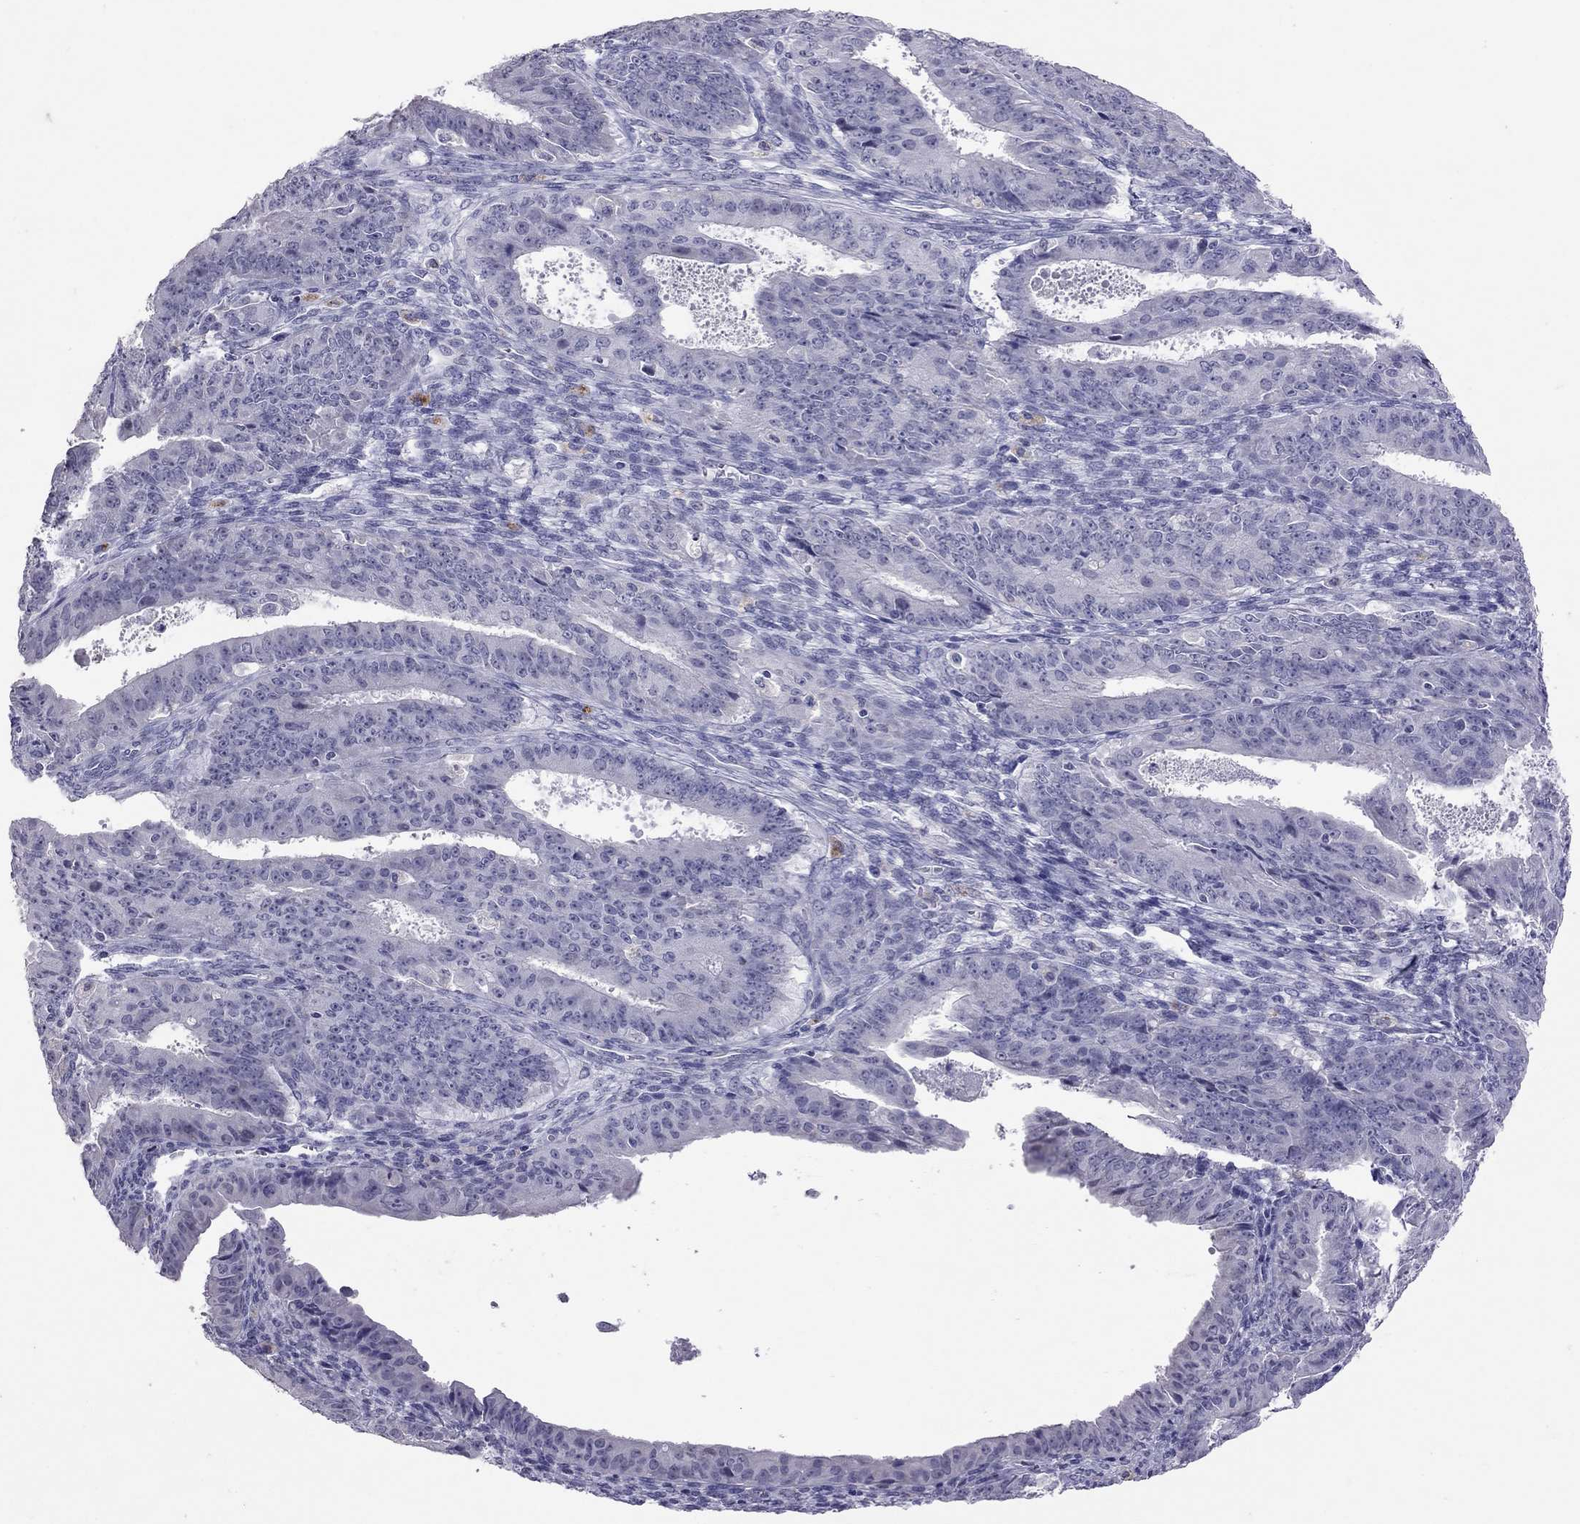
{"staining": {"intensity": "negative", "quantity": "none", "location": "none"}, "tissue": "ovarian cancer", "cell_type": "Tumor cells", "image_type": "cancer", "snomed": [{"axis": "morphology", "description": "Carcinoma, endometroid"}, {"axis": "topography", "description": "Ovary"}], "caption": "The photomicrograph reveals no significant staining in tumor cells of ovarian cancer. (Stains: DAB immunohistochemistry (IHC) with hematoxylin counter stain, Microscopy: brightfield microscopy at high magnification).", "gene": "SLAMF1", "patient": {"sex": "female", "age": 42}}